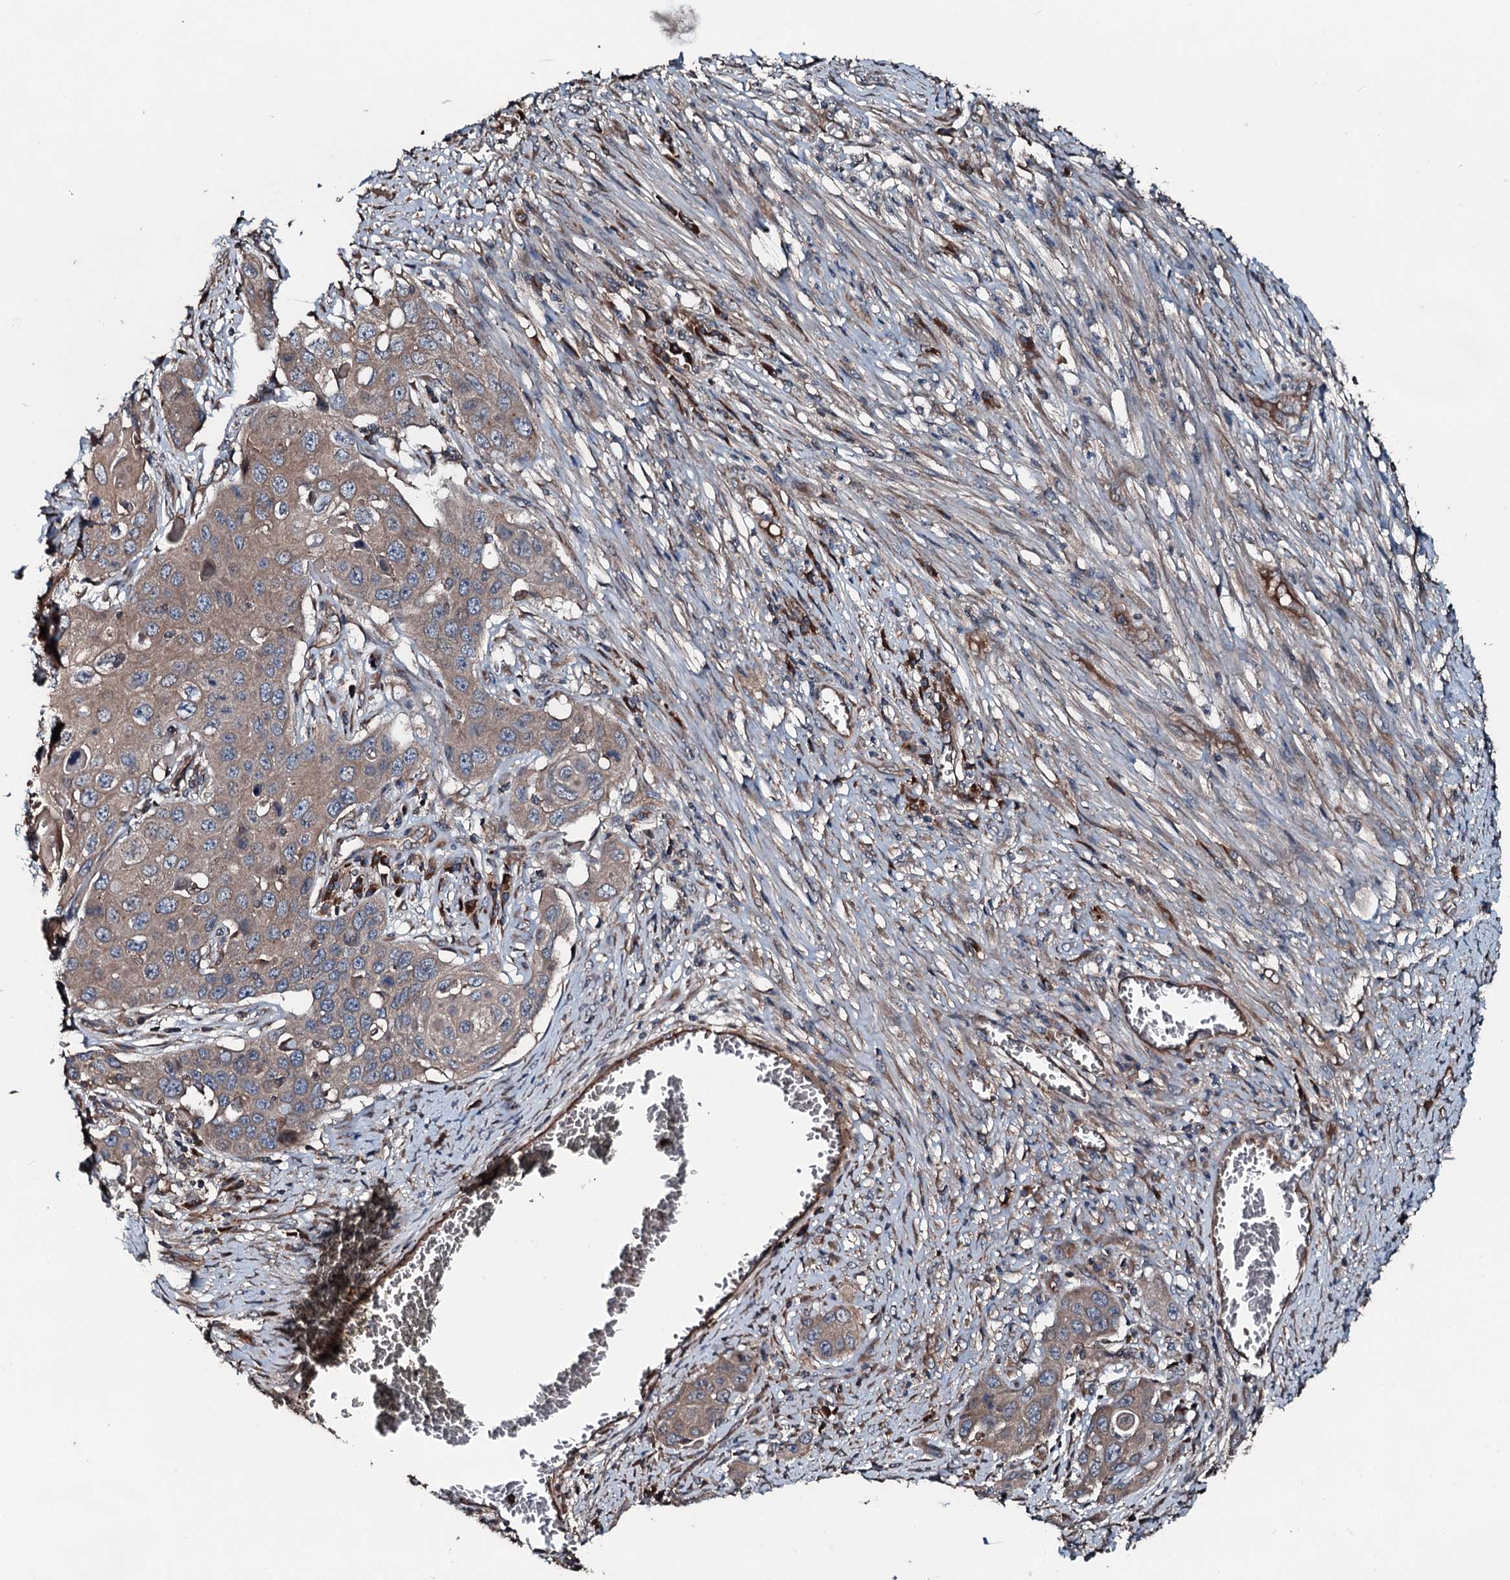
{"staining": {"intensity": "moderate", "quantity": ">75%", "location": "cytoplasmic/membranous"}, "tissue": "skin cancer", "cell_type": "Tumor cells", "image_type": "cancer", "snomed": [{"axis": "morphology", "description": "Squamous cell carcinoma, NOS"}, {"axis": "topography", "description": "Skin"}], "caption": "Approximately >75% of tumor cells in skin squamous cell carcinoma show moderate cytoplasmic/membranous protein staining as visualized by brown immunohistochemical staining.", "gene": "AARS1", "patient": {"sex": "male", "age": 55}}